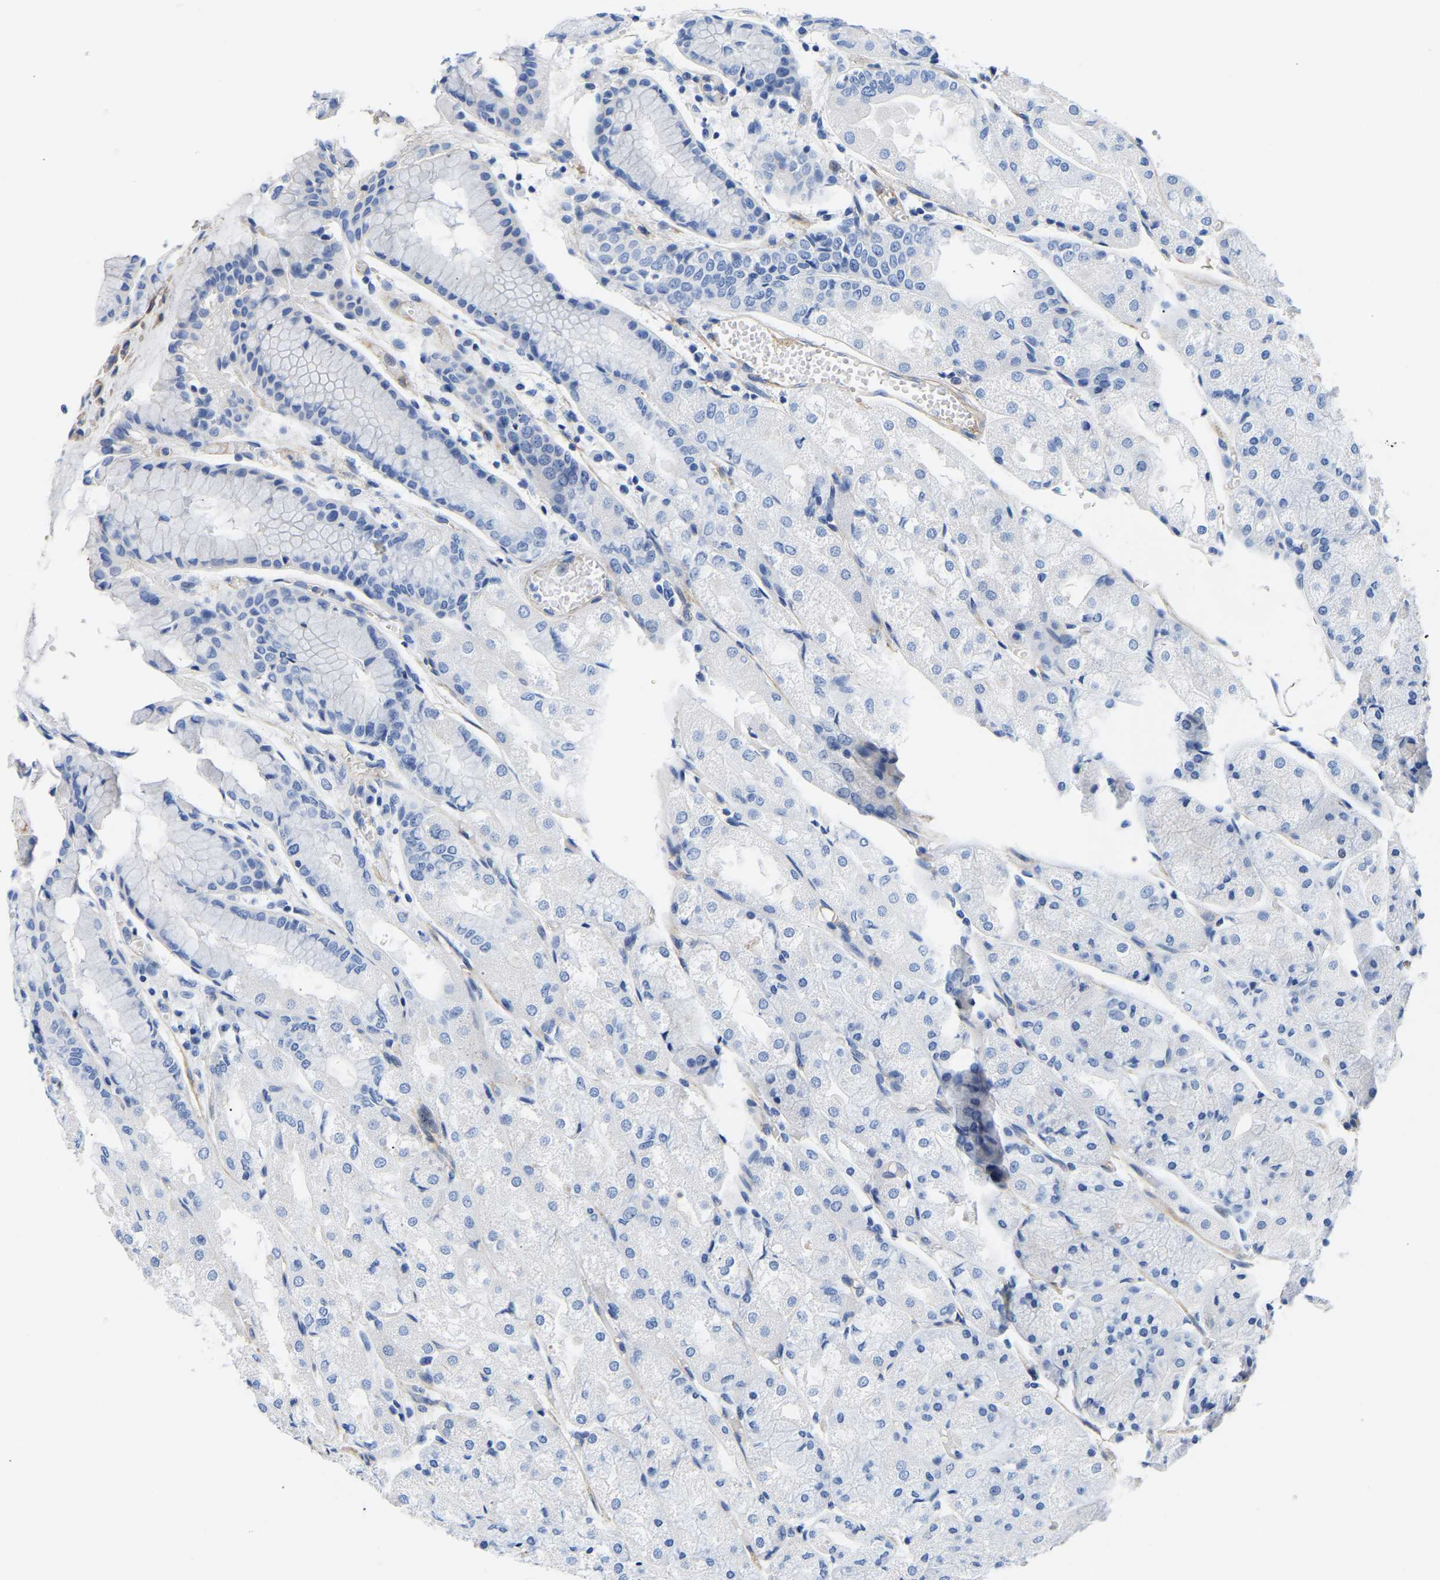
{"staining": {"intensity": "negative", "quantity": "none", "location": "none"}, "tissue": "stomach", "cell_type": "Glandular cells", "image_type": "normal", "snomed": [{"axis": "morphology", "description": "Normal tissue, NOS"}, {"axis": "topography", "description": "Stomach, upper"}], "caption": "This is an immunohistochemistry micrograph of normal human stomach. There is no expression in glandular cells.", "gene": "UPK3A", "patient": {"sex": "male", "age": 72}}